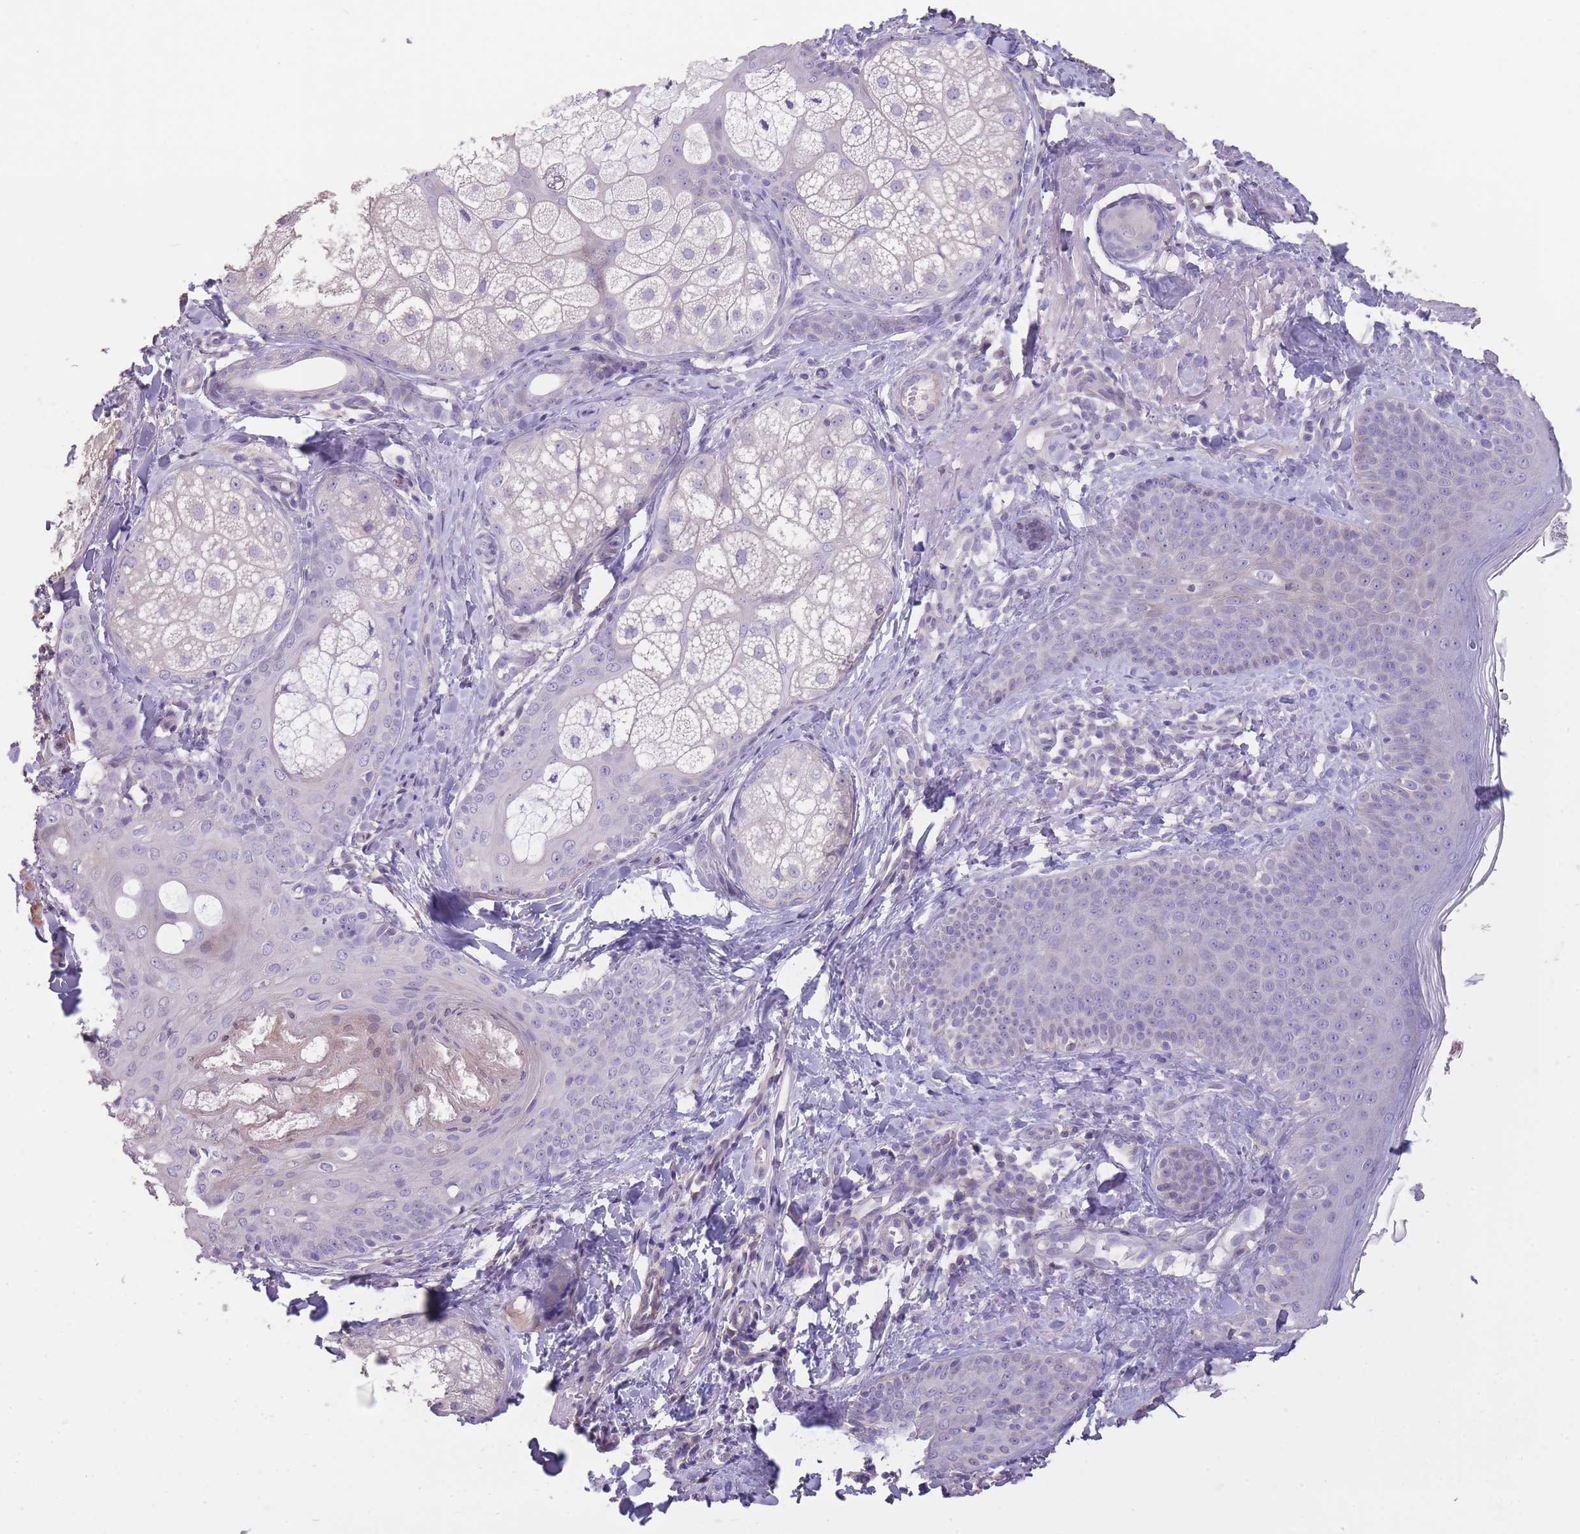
{"staining": {"intensity": "negative", "quantity": "none", "location": "none"}, "tissue": "skin", "cell_type": "Fibroblasts", "image_type": "normal", "snomed": [{"axis": "morphology", "description": "Normal tissue, NOS"}, {"axis": "topography", "description": "Skin"}], "caption": "Immunohistochemistry (IHC) micrograph of normal skin stained for a protein (brown), which shows no expression in fibroblasts. The staining is performed using DAB brown chromogen with nuclei counter-stained in using hematoxylin.", "gene": "RSPH10B2", "patient": {"sex": "male", "age": 57}}